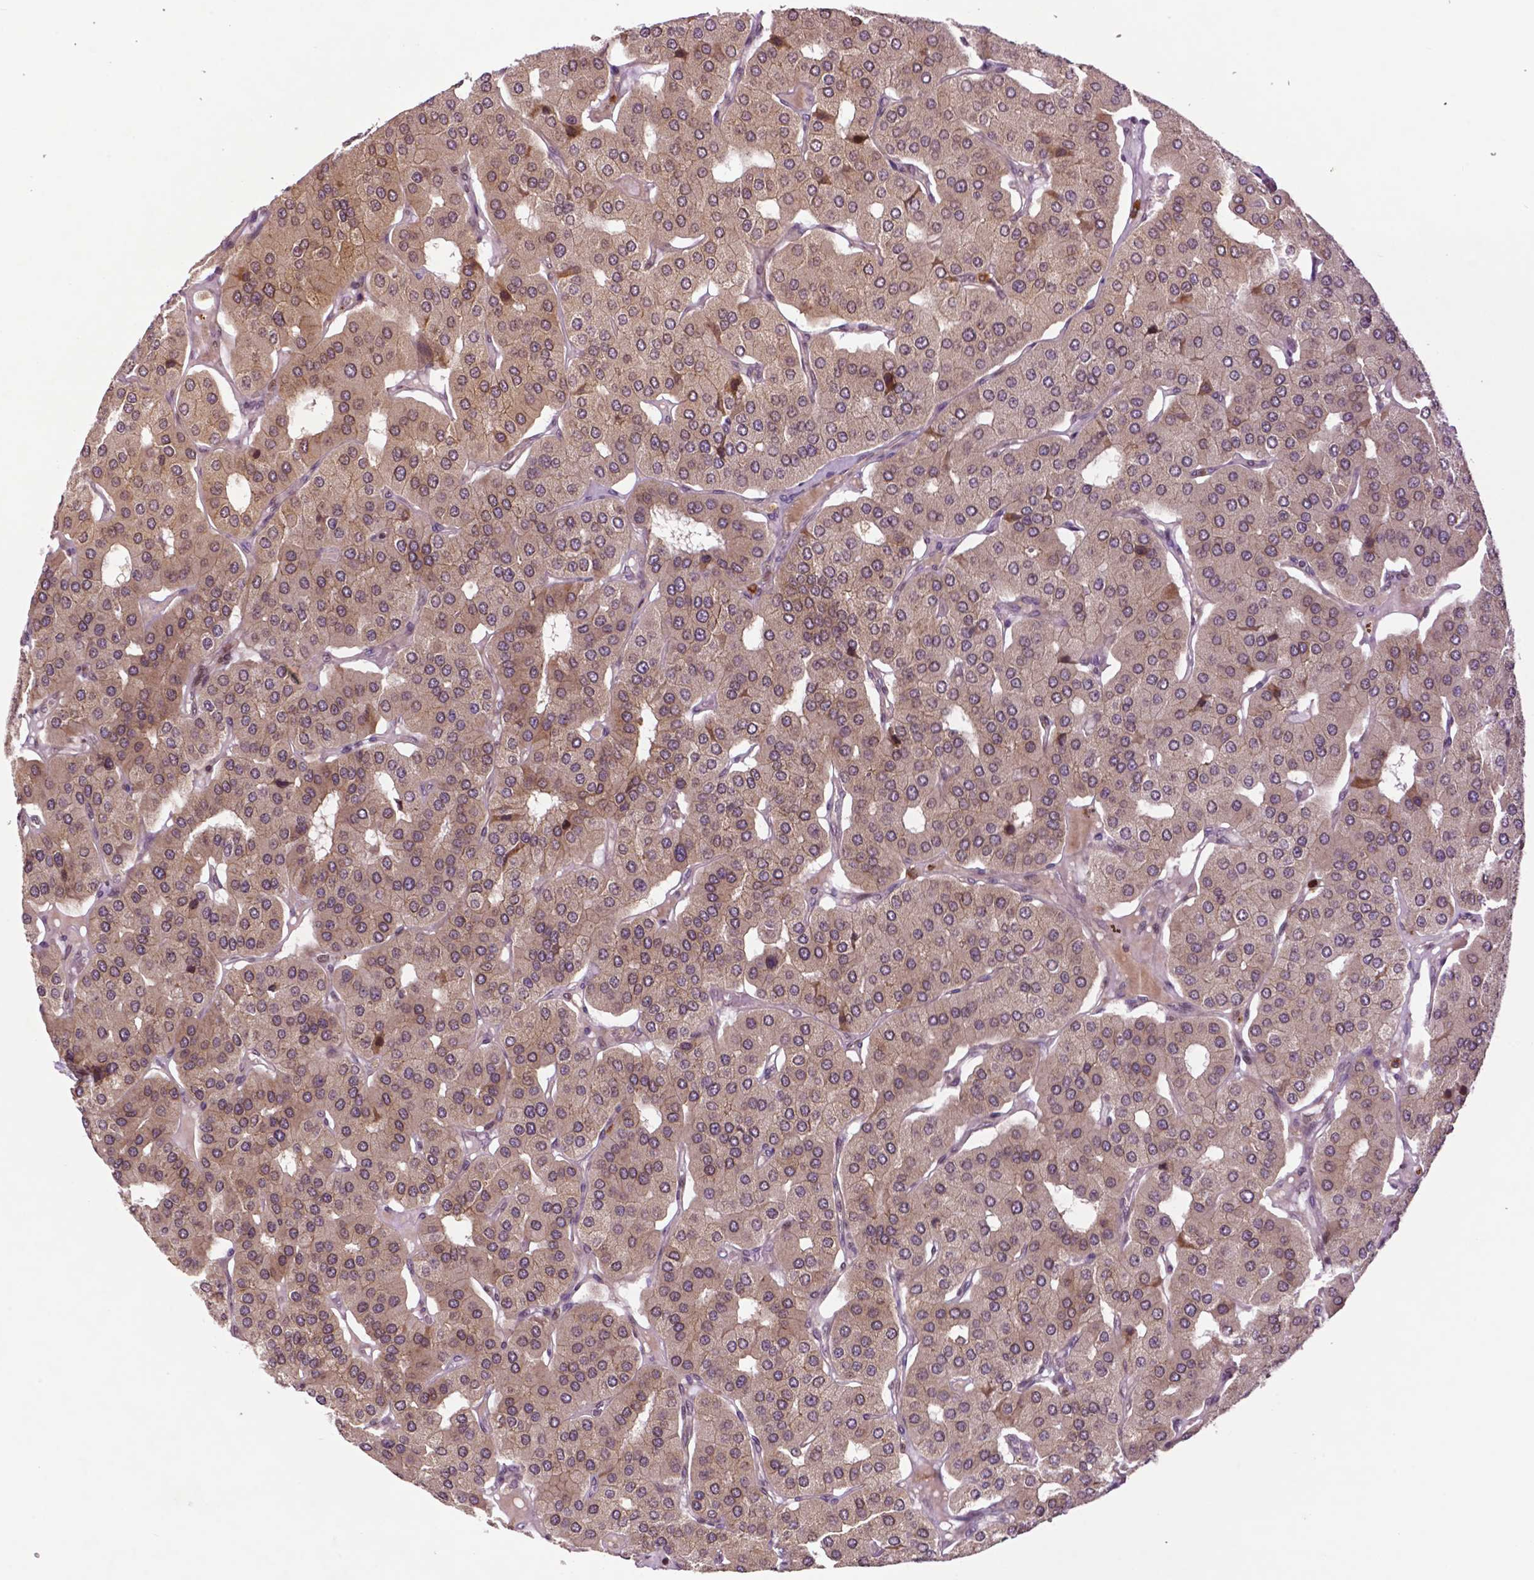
{"staining": {"intensity": "weak", "quantity": "25%-75%", "location": "cytoplasmic/membranous"}, "tissue": "parathyroid gland", "cell_type": "Glandular cells", "image_type": "normal", "snomed": [{"axis": "morphology", "description": "Normal tissue, NOS"}, {"axis": "morphology", "description": "Adenoma, NOS"}, {"axis": "topography", "description": "Parathyroid gland"}], "caption": "Immunohistochemical staining of unremarkable human parathyroid gland shows weak cytoplasmic/membranous protein expression in about 25%-75% of glandular cells. (DAB (3,3'-diaminobenzidine) IHC, brown staining for protein, blue staining for nuclei).", "gene": "TMX2", "patient": {"sex": "female", "age": 86}}